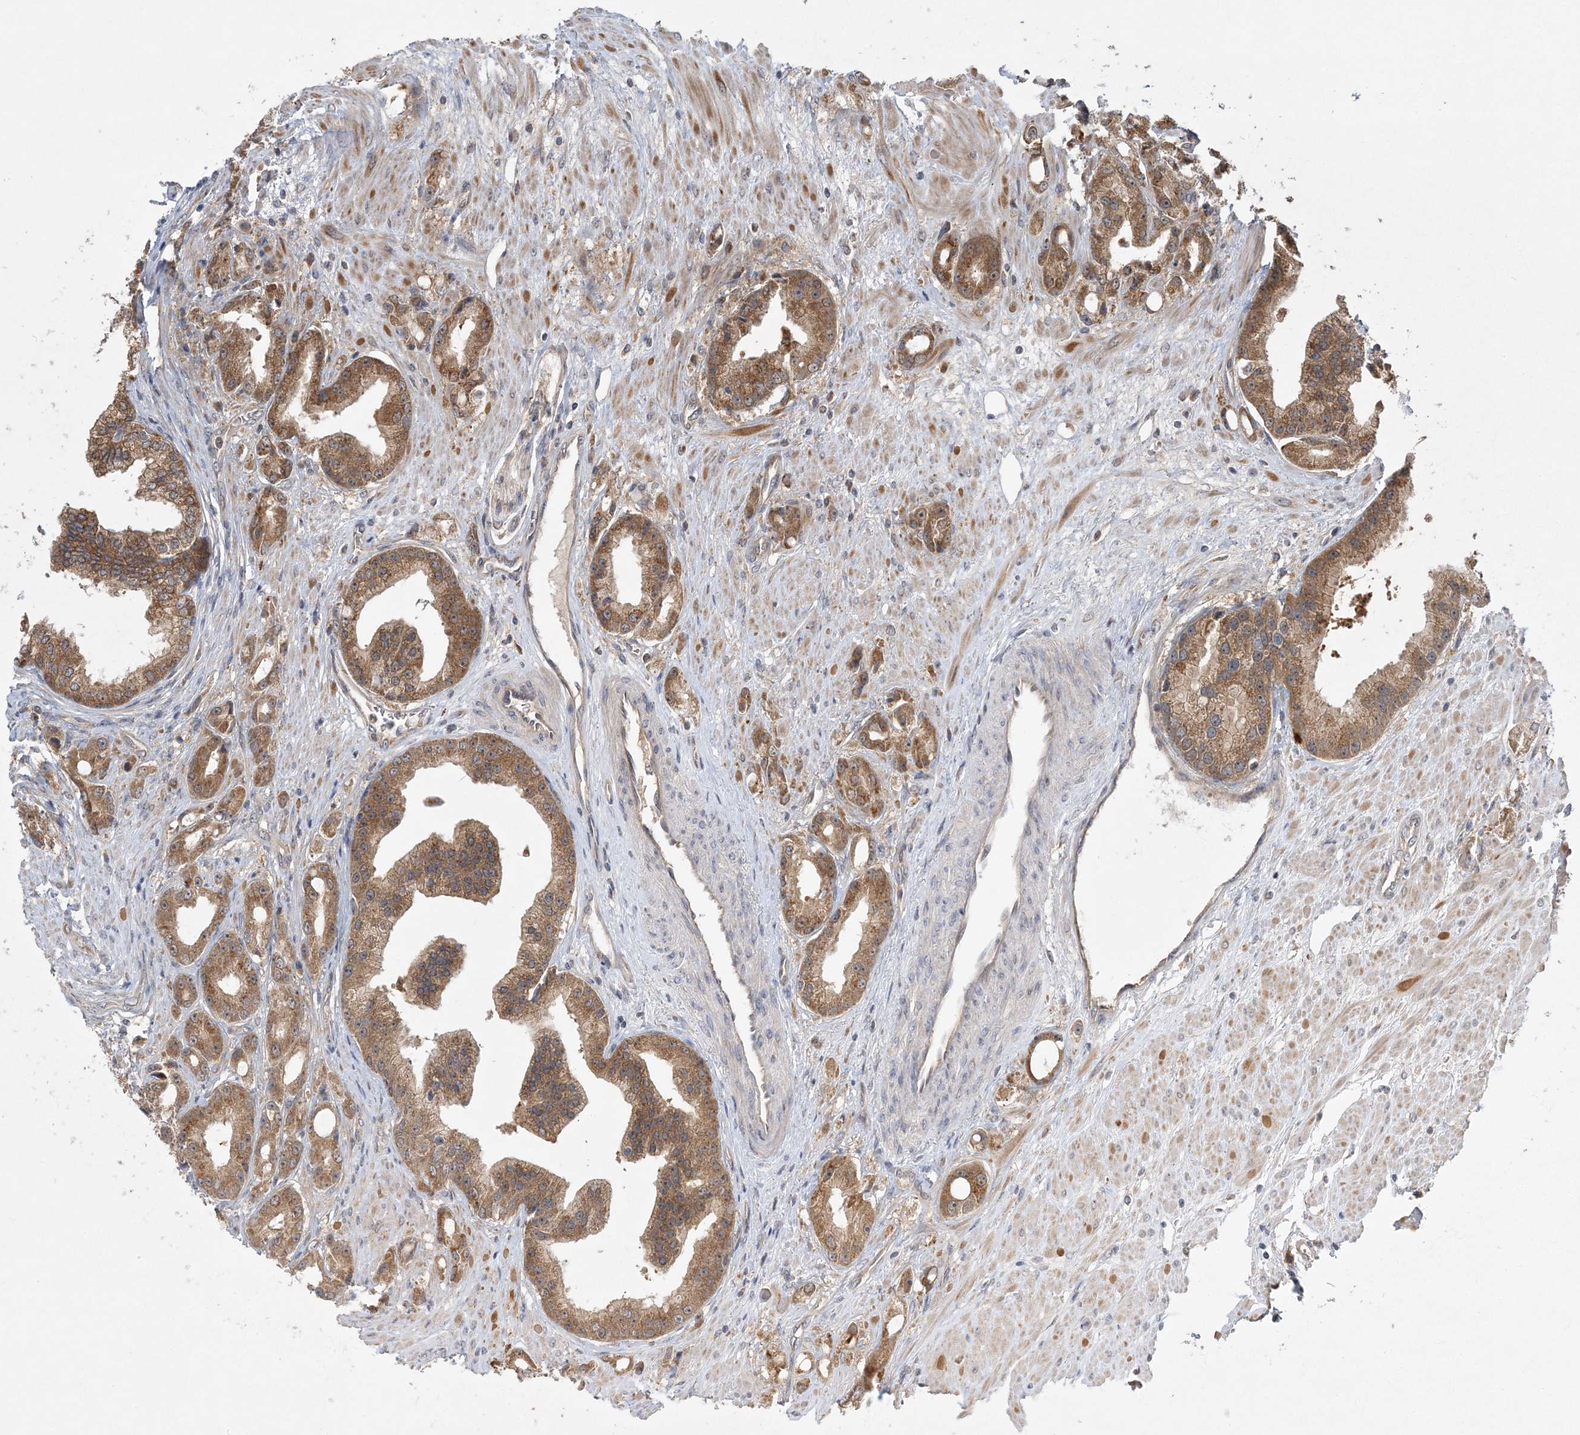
{"staining": {"intensity": "moderate", "quantity": ">75%", "location": "cytoplasmic/membranous"}, "tissue": "prostate cancer", "cell_type": "Tumor cells", "image_type": "cancer", "snomed": [{"axis": "morphology", "description": "Adenocarcinoma, Low grade"}, {"axis": "topography", "description": "Prostate"}], "caption": "Prostate cancer (low-grade adenocarcinoma) stained with DAB (3,3'-diaminobenzidine) immunohistochemistry demonstrates medium levels of moderate cytoplasmic/membranous expression in about >75% of tumor cells. Nuclei are stained in blue.", "gene": "MMADHC", "patient": {"sex": "male", "age": 67}}